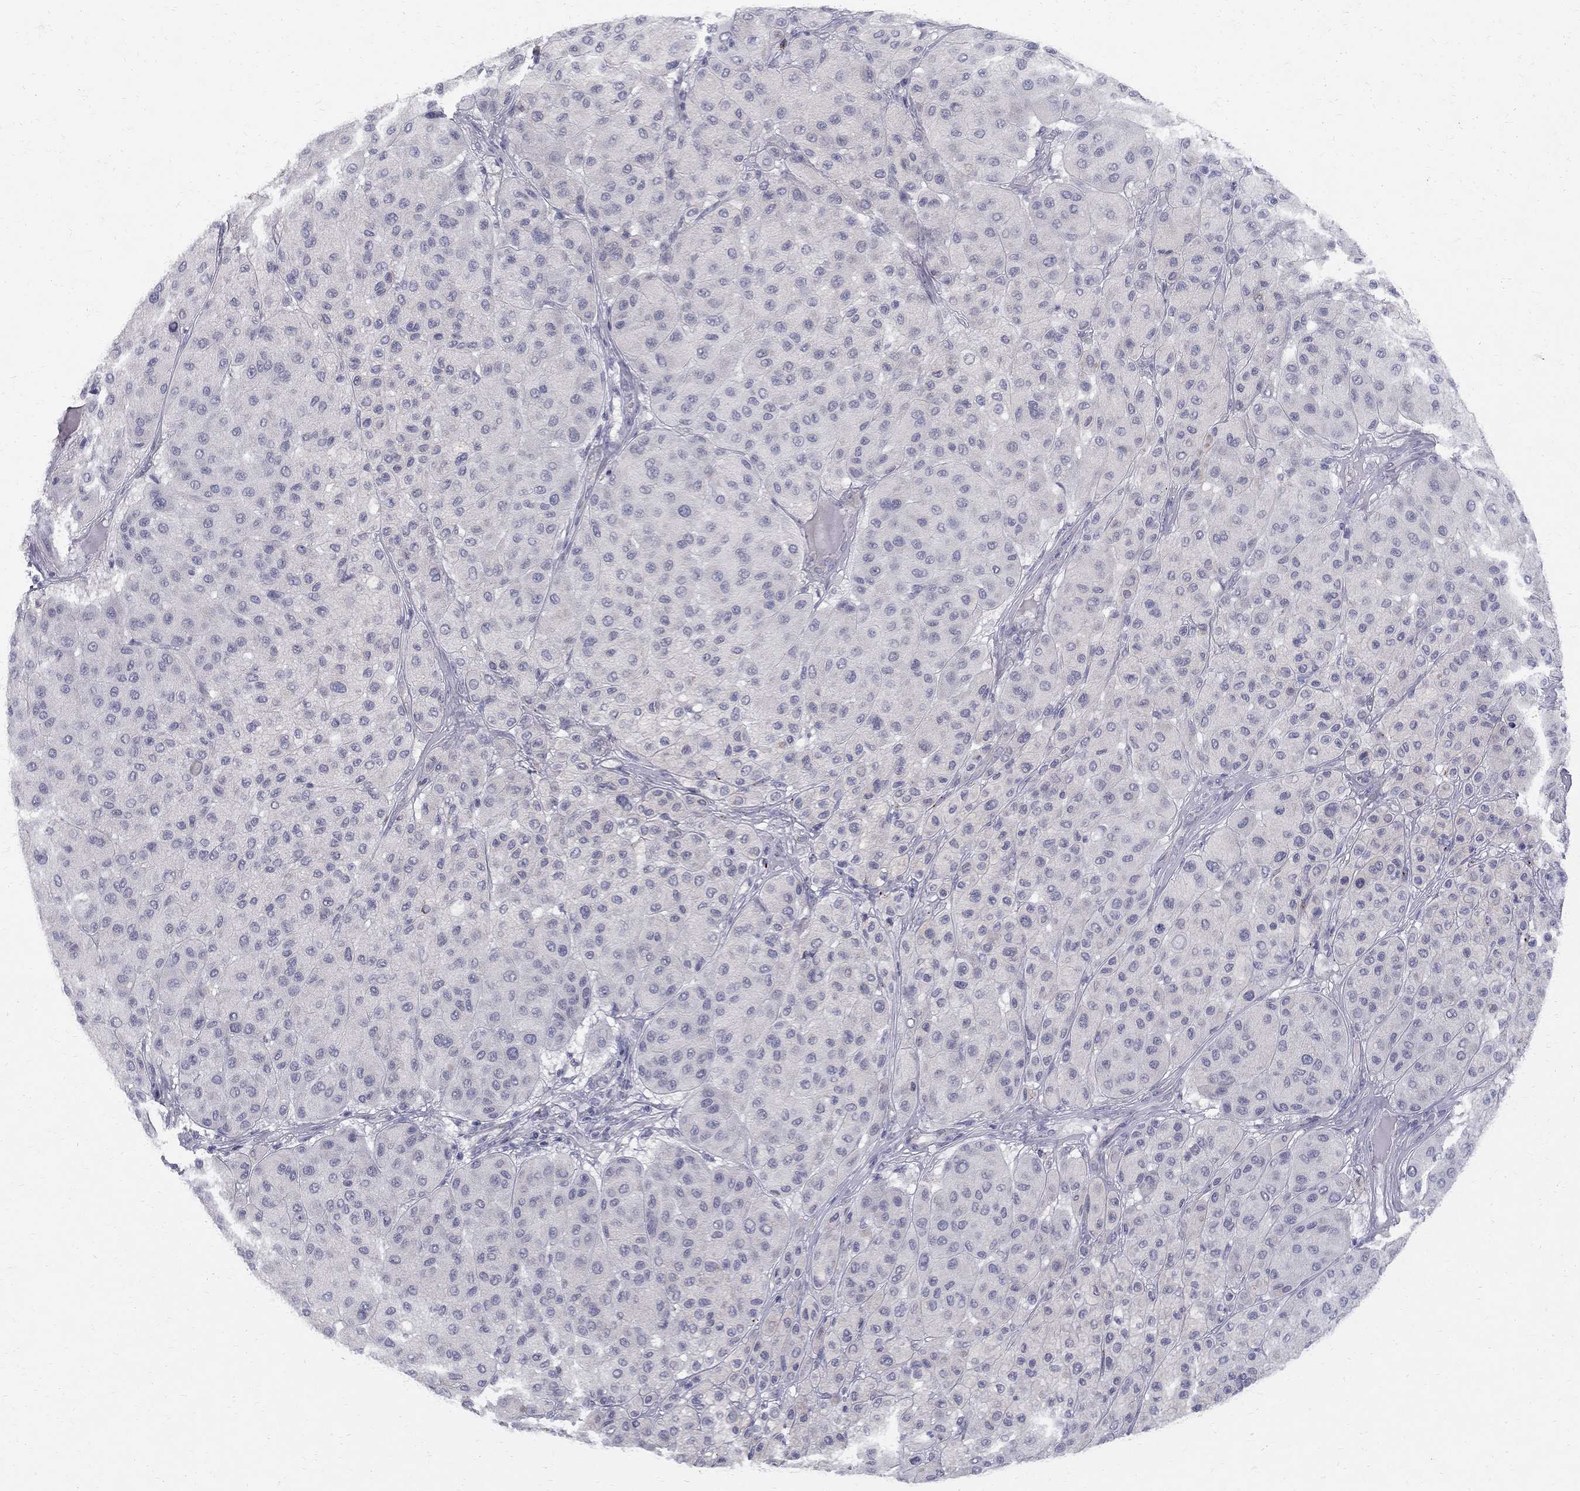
{"staining": {"intensity": "negative", "quantity": "none", "location": "none"}, "tissue": "melanoma", "cell_type": "Tumor cells", "image_type": "cancer", "snomed": [{"axis": "morphology", "description": "Malignant melanoma, Metastatic site"}, {"axis": "topography", "description": "Smooth muscle"}], "caption": "Malignant melanoma (metastatic site) was stained to show a protein in brown. There is no significant staining in tumor cells.", "gene": "CLIC6", "patient": {"sex": "male", "age": 41}}